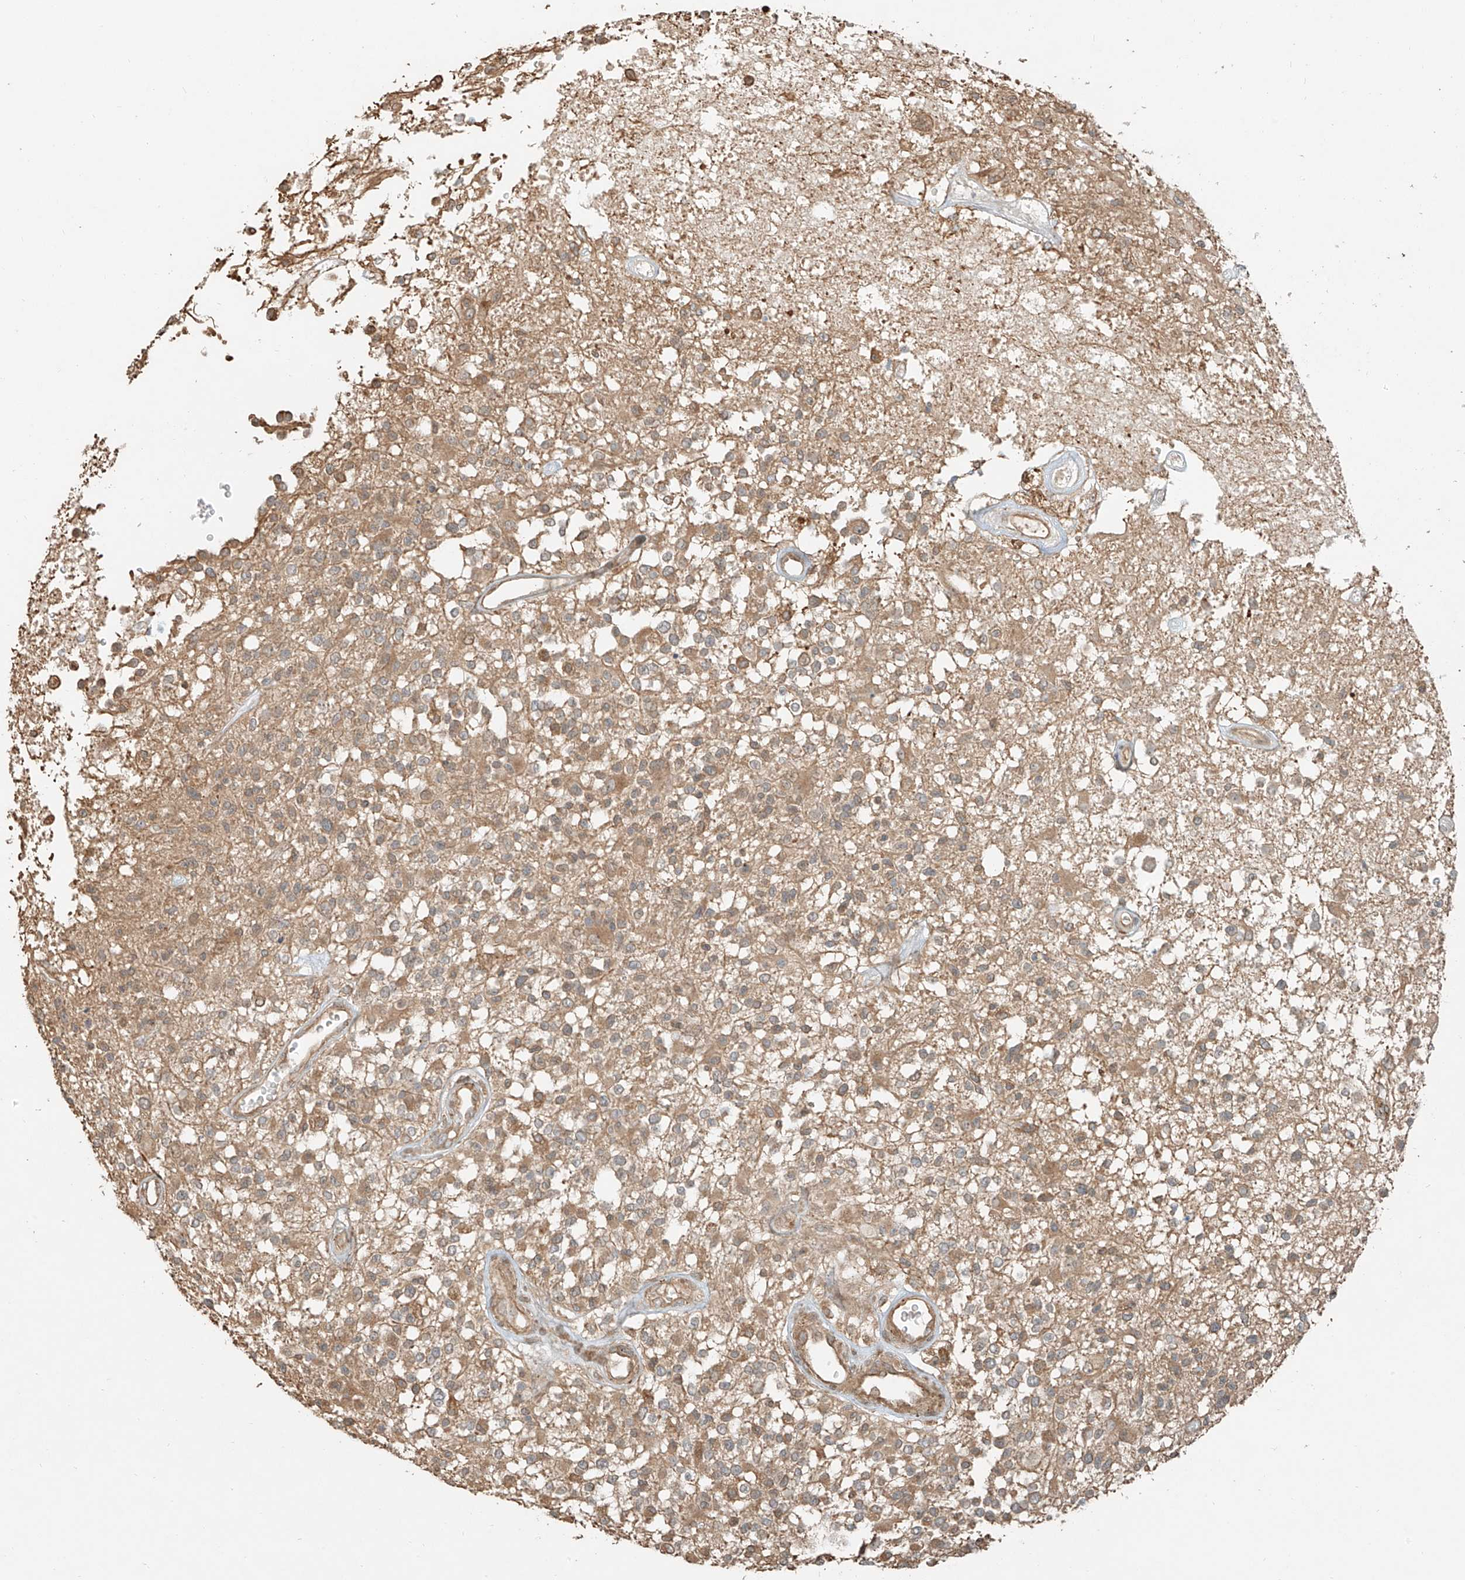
{"staining": {"intensity": "weak", "quantity": ">75%", "location": "cytoplasmic/membranous"}, "tissue": "glioma", "cell_type": "Tumor cells", "image_type": "cancer", "snomed": [{"axis": "morphology", "description": "Glioma, malignant, High grade"}, {"axis": "morphology", "description": "Glioblastoma, NOS"}, {"axis": "topography", "description": "Brain"}], "caption": "Protein analysis of glioma tissue exhibits weak cytoplasmic/membranous staining in about >75% of tumor cells.", "gene": "ANKZF1", "patient": {"sex": "male", "age": 60}}